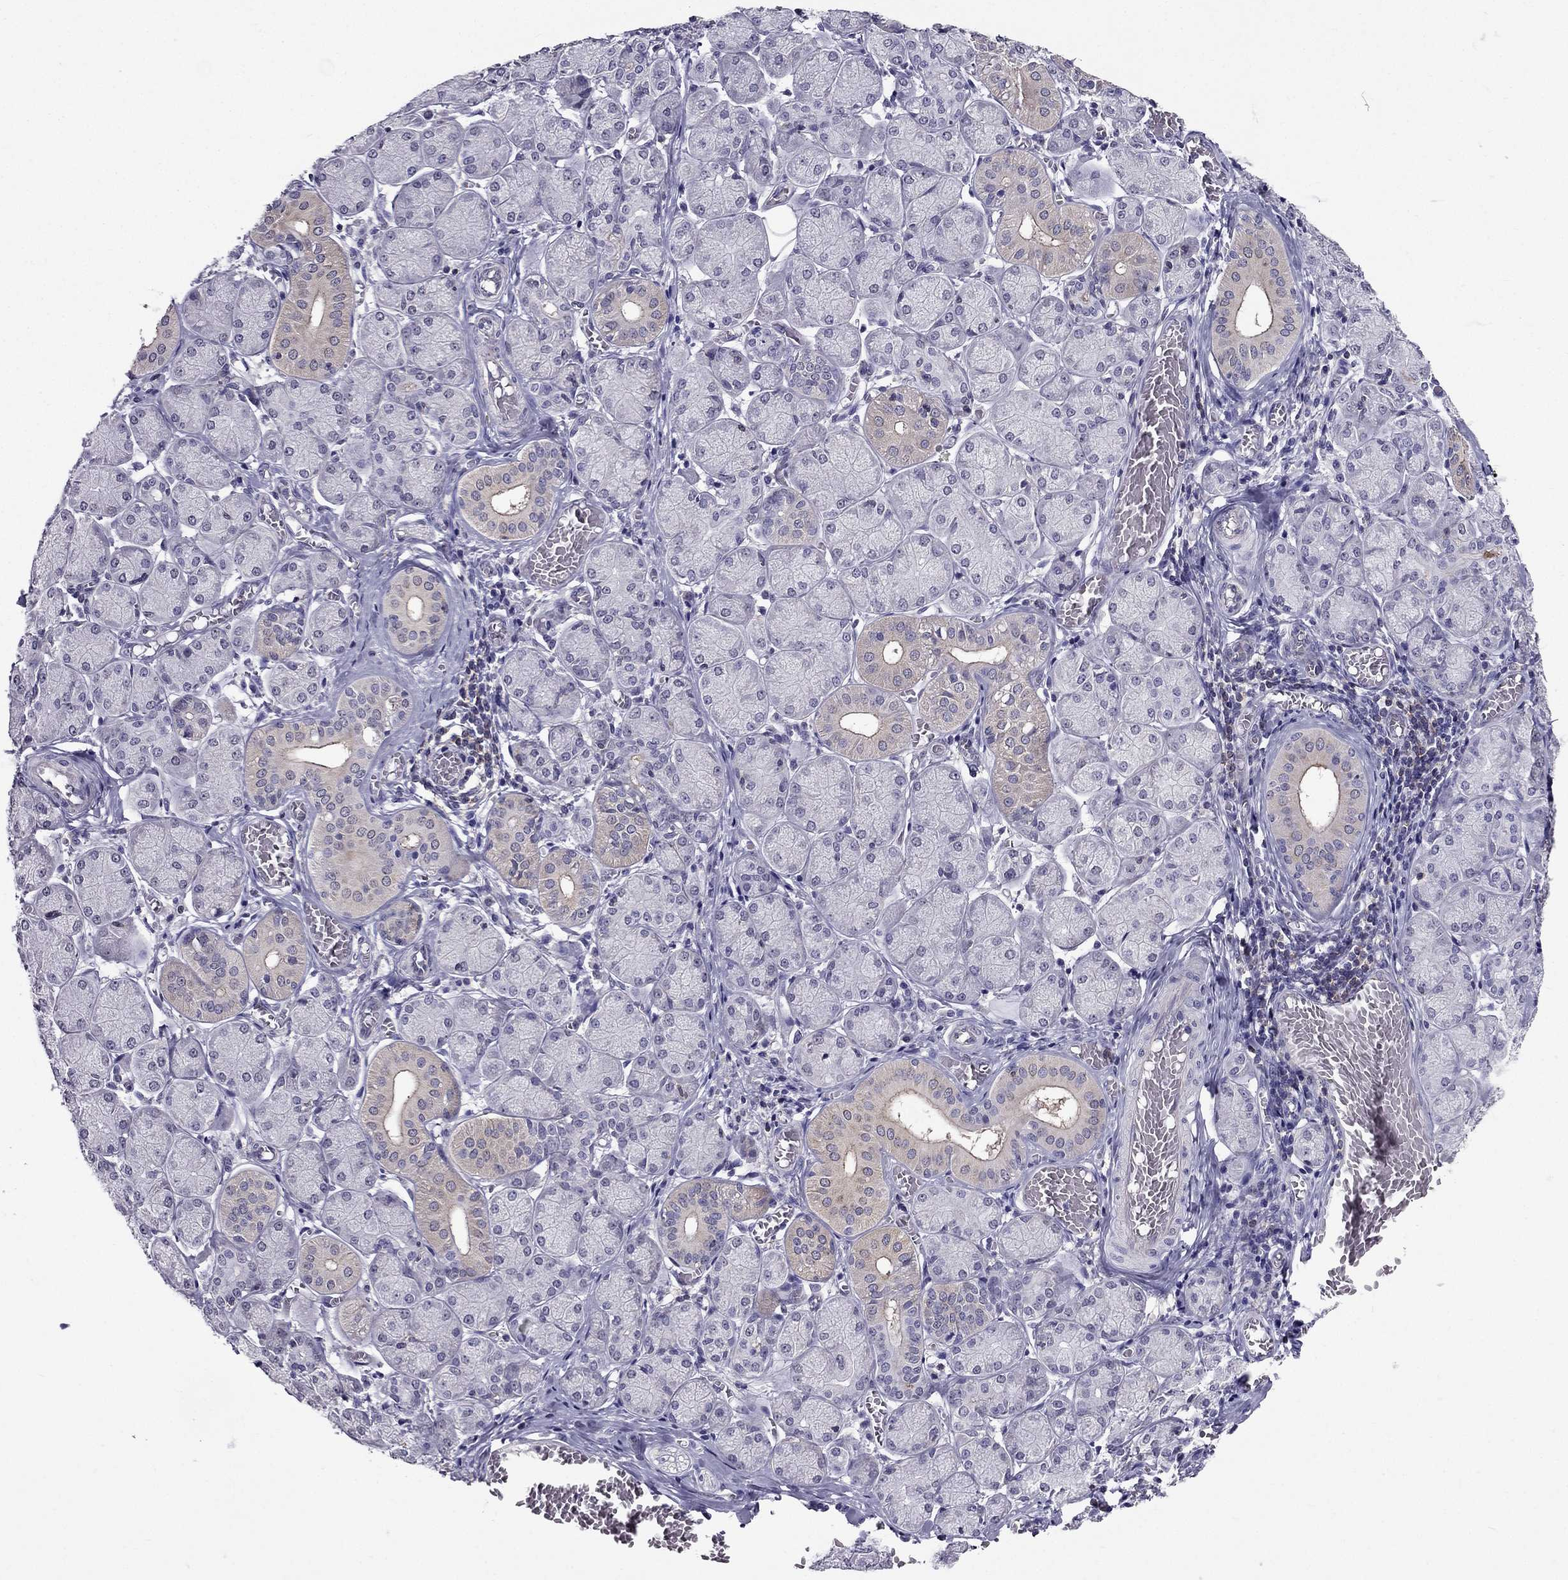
{"staining": {"intensity": "weak", "quantity": "<25%", "location": "cytoplasmic/membranous"}, "tissue": "salivary gland", "cell_type": "Glandular cells", "image_type": "normal", "snomed": [{"axis": "morphology", "description": "Normal tissue, NOS"}, {"axis": "topography", "description": "Salivary gland"}, {"axis": "topography", "description": "Peripheral nerve tissue"}], "caption": "The photomicrograph demonstrates no significant positivity in glandular cells of salivary gland.", "gene": "AAK1", "patient": {"sex": "female", "age": 24}}